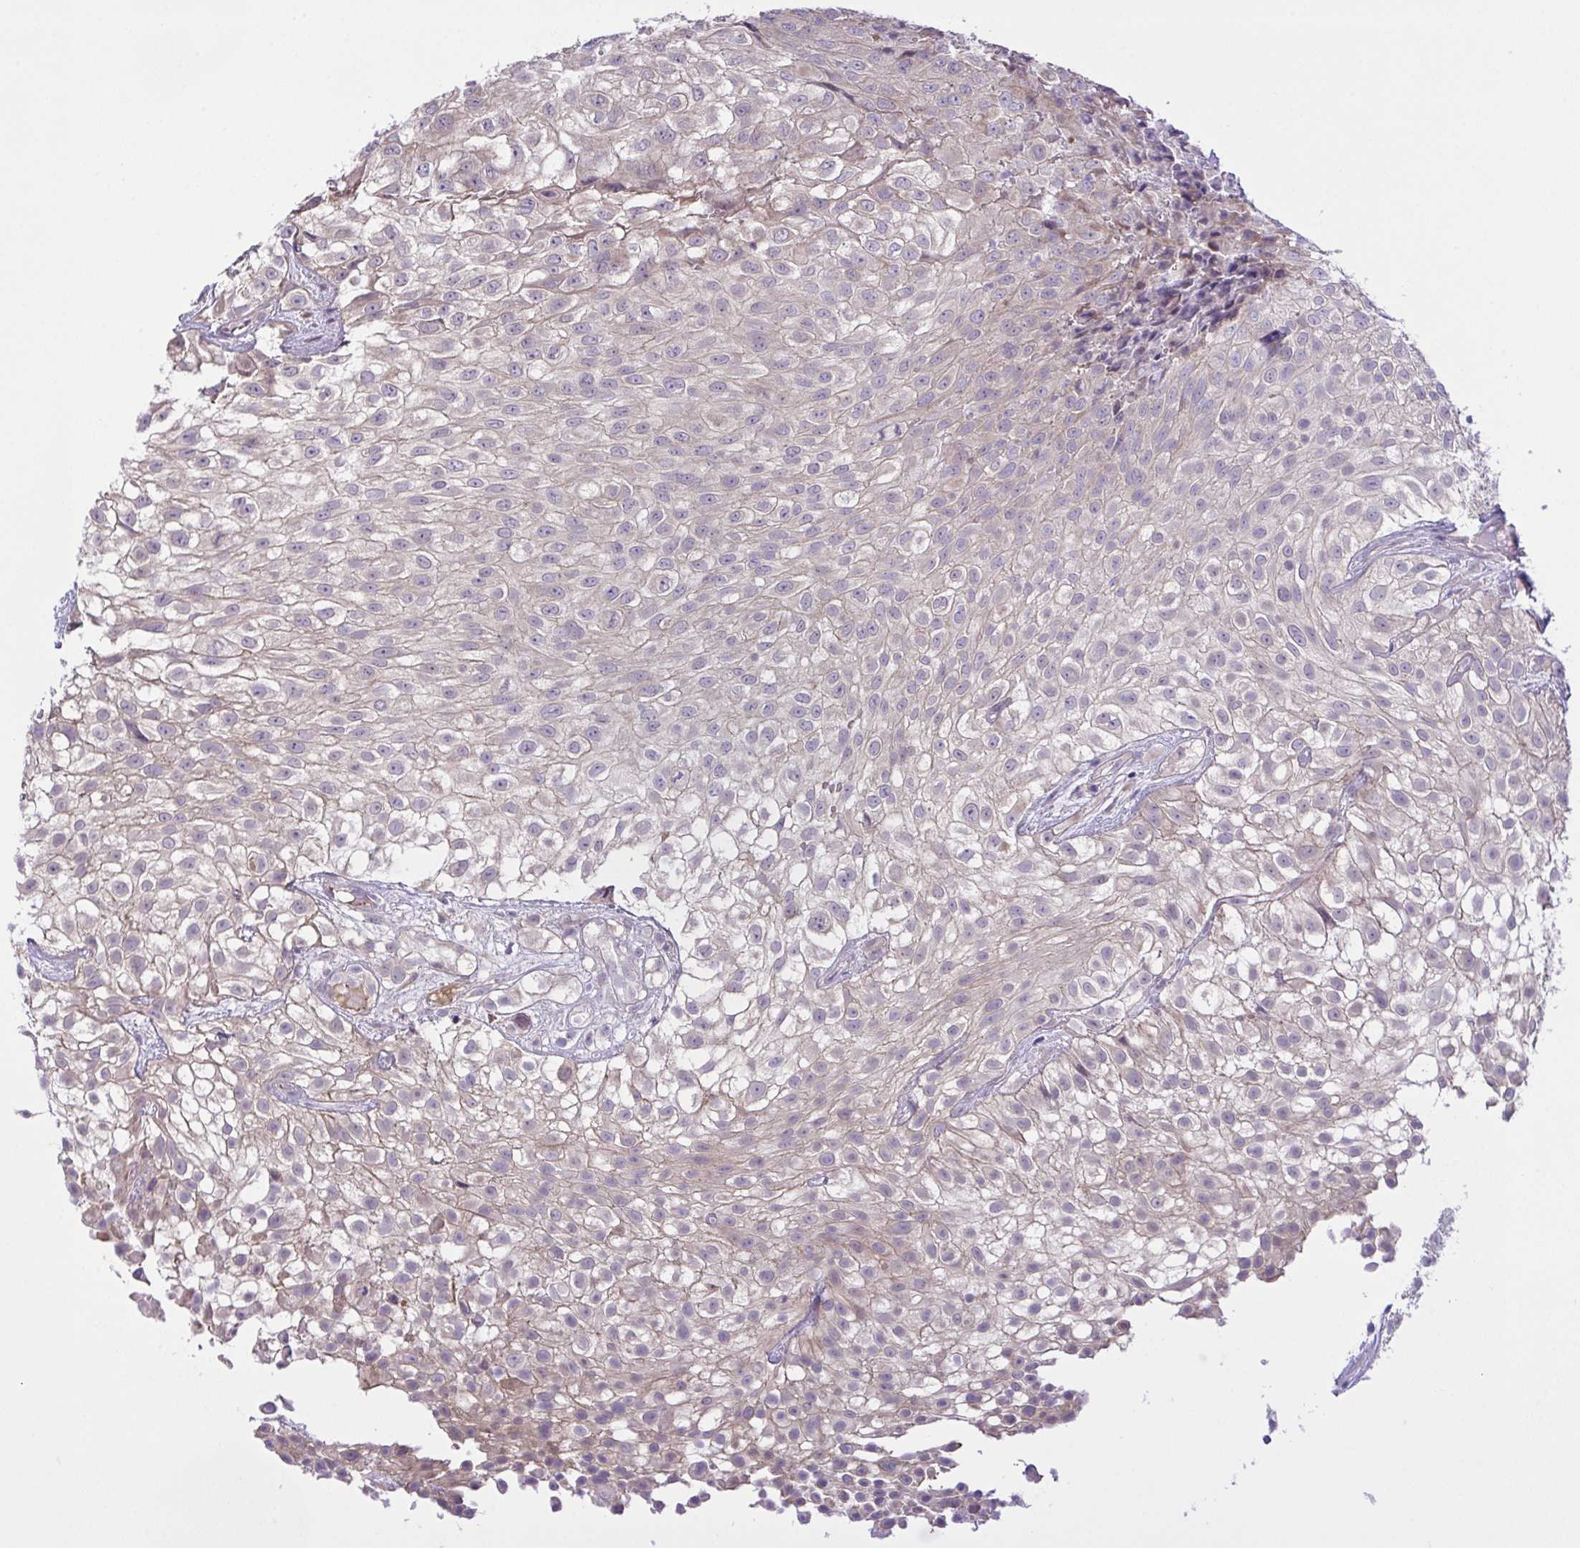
{"staining": {"intensity": "weak", "quantity": "25%-75%", "location": "cytoplasmic/membranous"}, "tissue": "urothelial cancer", "cell_type": "Tumor cells", "image_type": "cancer", "snomed": [{"axis": "morphology", "description": "Urothelial carcinoma, High grade"}, {"axis": "topography", "description": "Urinary bladder"}], "caption": "High-power microscopy captured an immunohistochemistry photomicrograph of urothelial cancer, revealing weak cytoplasmic/membranous staining in about 25%-75% of tumor cells.", "gene": "SYNPO2L", "patient": {"sex": "male", "age": 56}}